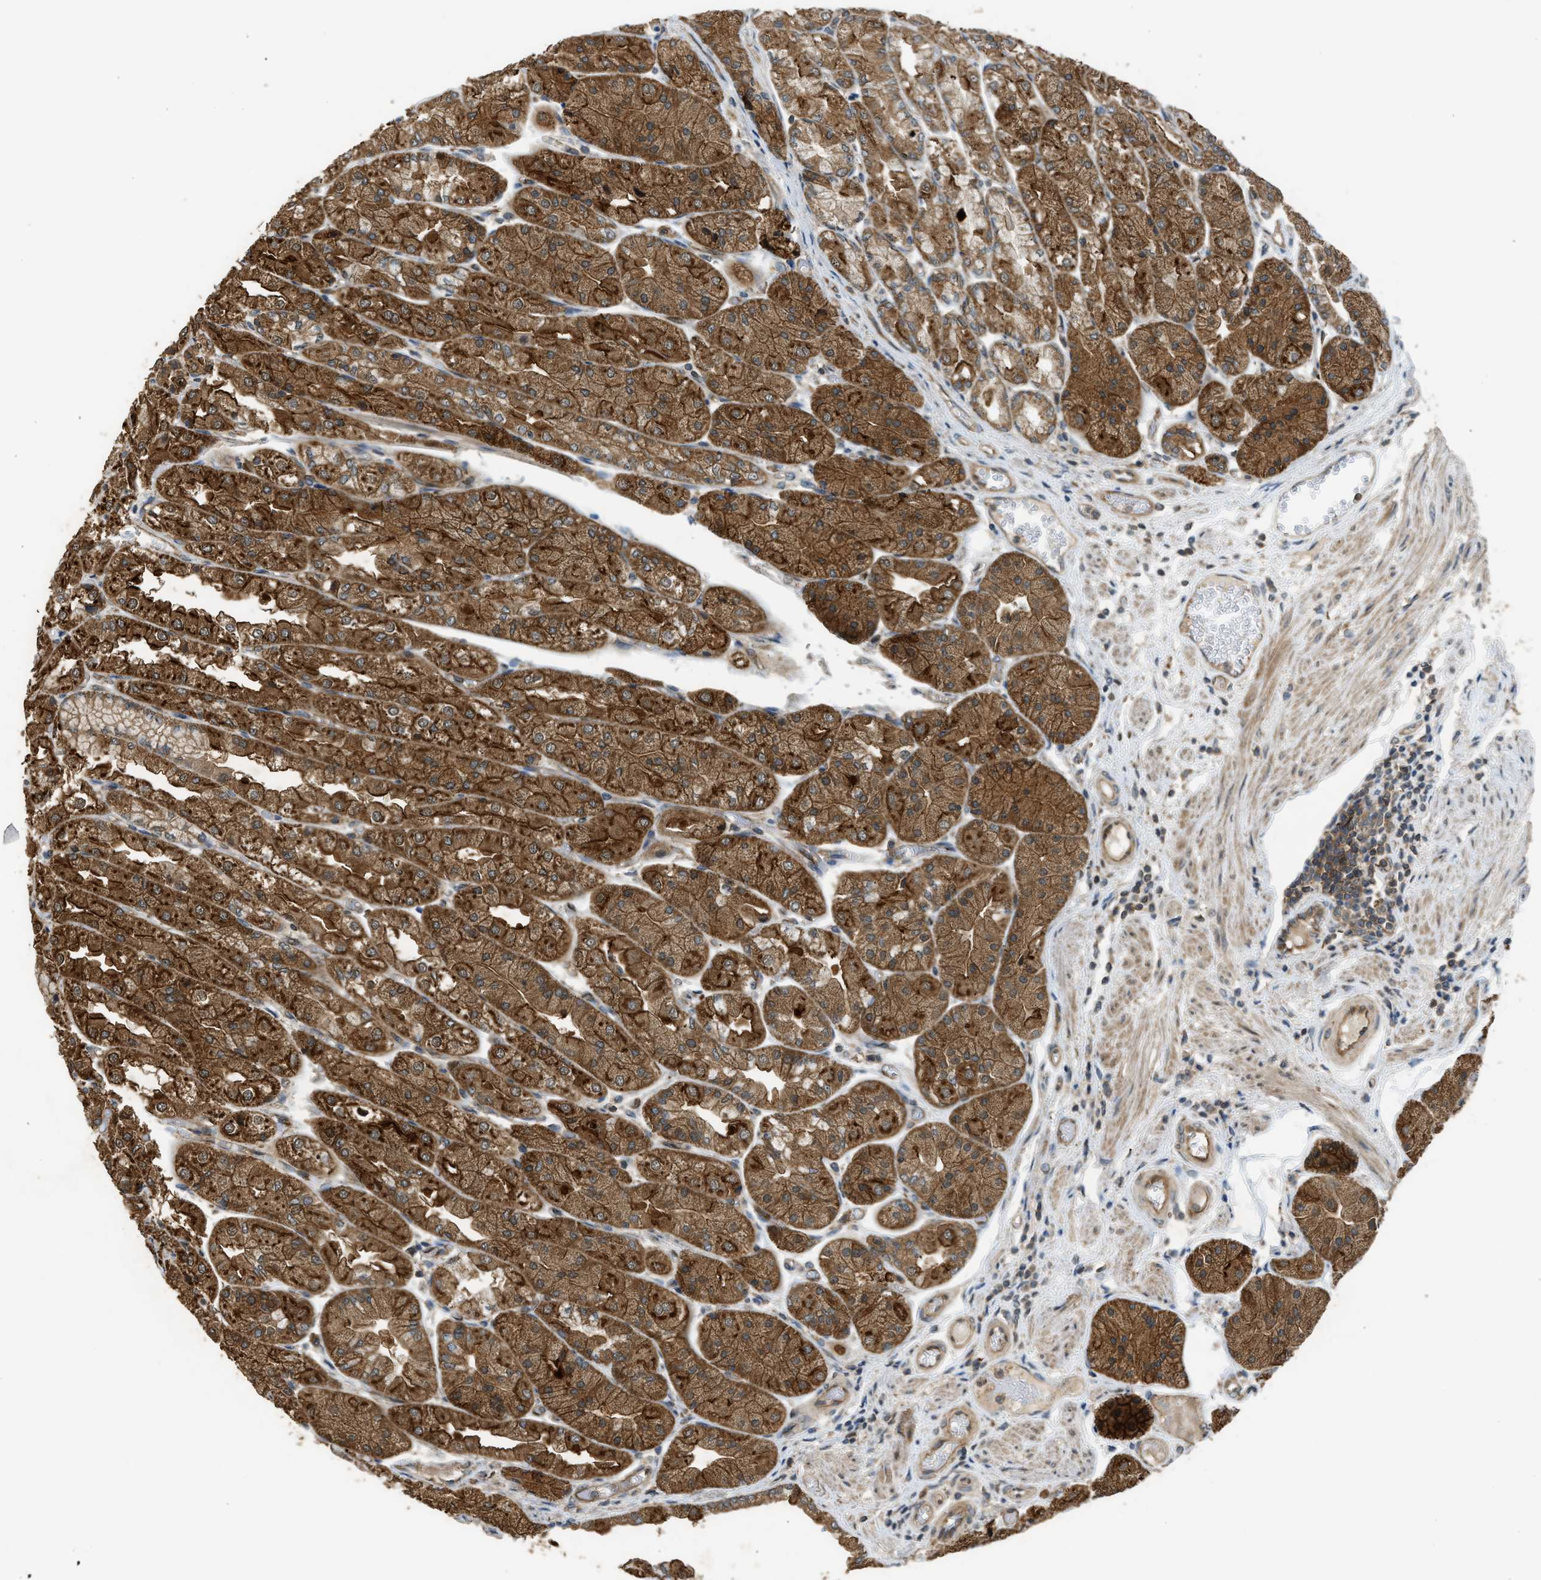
{"staining": {"intensity": "strong", "quantity": ">75%", "location": "cytoplasmic/membranous"}, "tissue": "stomach", "cell_type": "Glandular cells", "image_type": "normal", "snomed": [{"axis": "morphology", "description": "Normal tissue, NOS"}, {"axis": "topography", "description": "Stomach, upper"}], "caption": "Glandular cells display high levels of strong cytoplasmic/membranous staining in approximately >75% of cells in normal stomach. (IHC, brightfield microscopy, high magnification).", "gene": "HIP1R", "patient": {"sex": "male", "age": 72}}